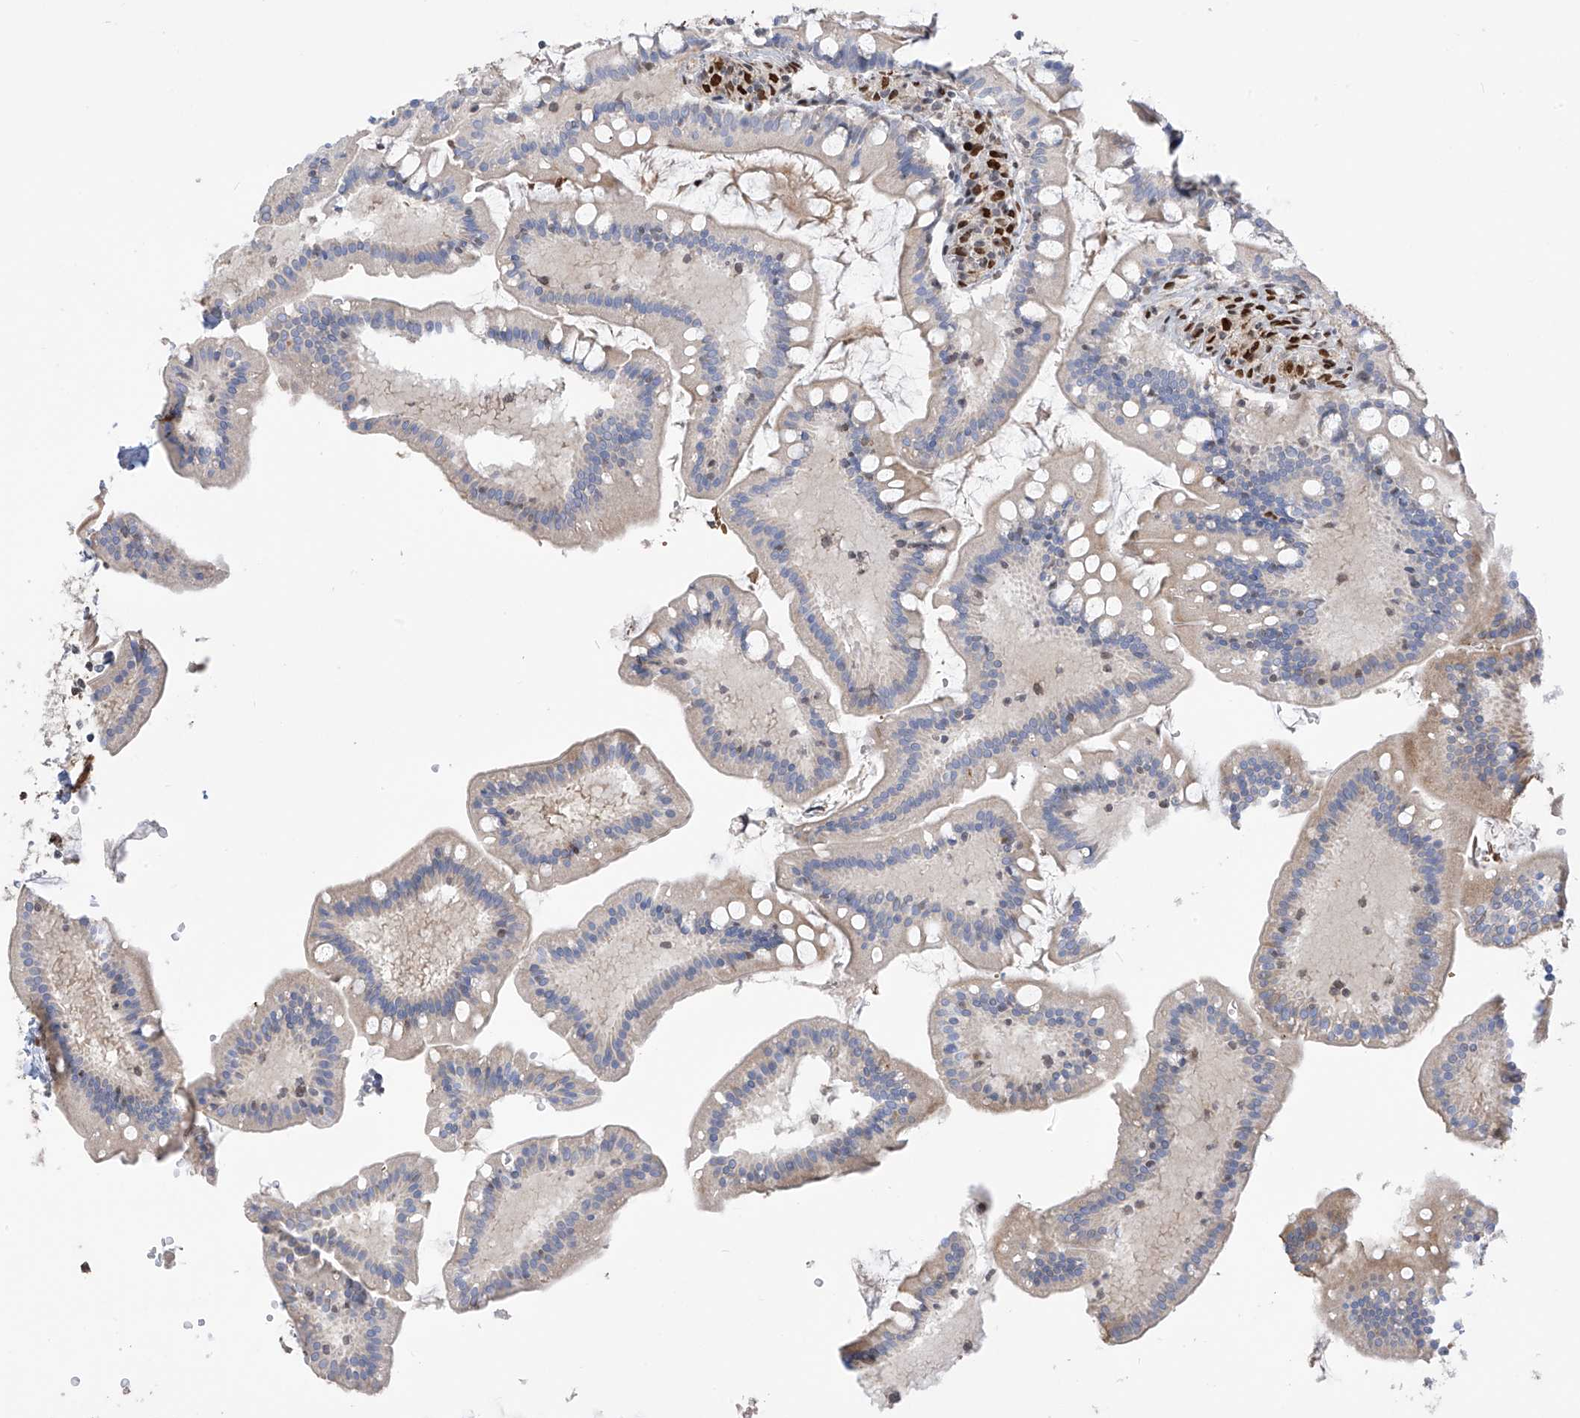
{"staining": {"intensity": "moderate", "quantity": "25%-75%", "location": "cytoplasmic/membranous"}, "tissue": "small intestine", "cell_type": "Glandular cells", "image_type": "normal", "snomed": [{"axis": "morphology", "description": "Normal tissue, NOS"}, {"axis": "topography", "description": "Small intestine"}], "caption": "A brown stain highlights moderate cytoplasmic/membranous positivity of a protein in glandular cells of normal small intestine. Using DAB (3,3'-diaminobenzidine) (brown) and hematoxylin (blue) stains, captured at high magnification using brightfield microscopy.", "gene": "PM20D2", "patient": {"sex": "male", "age": 7}}